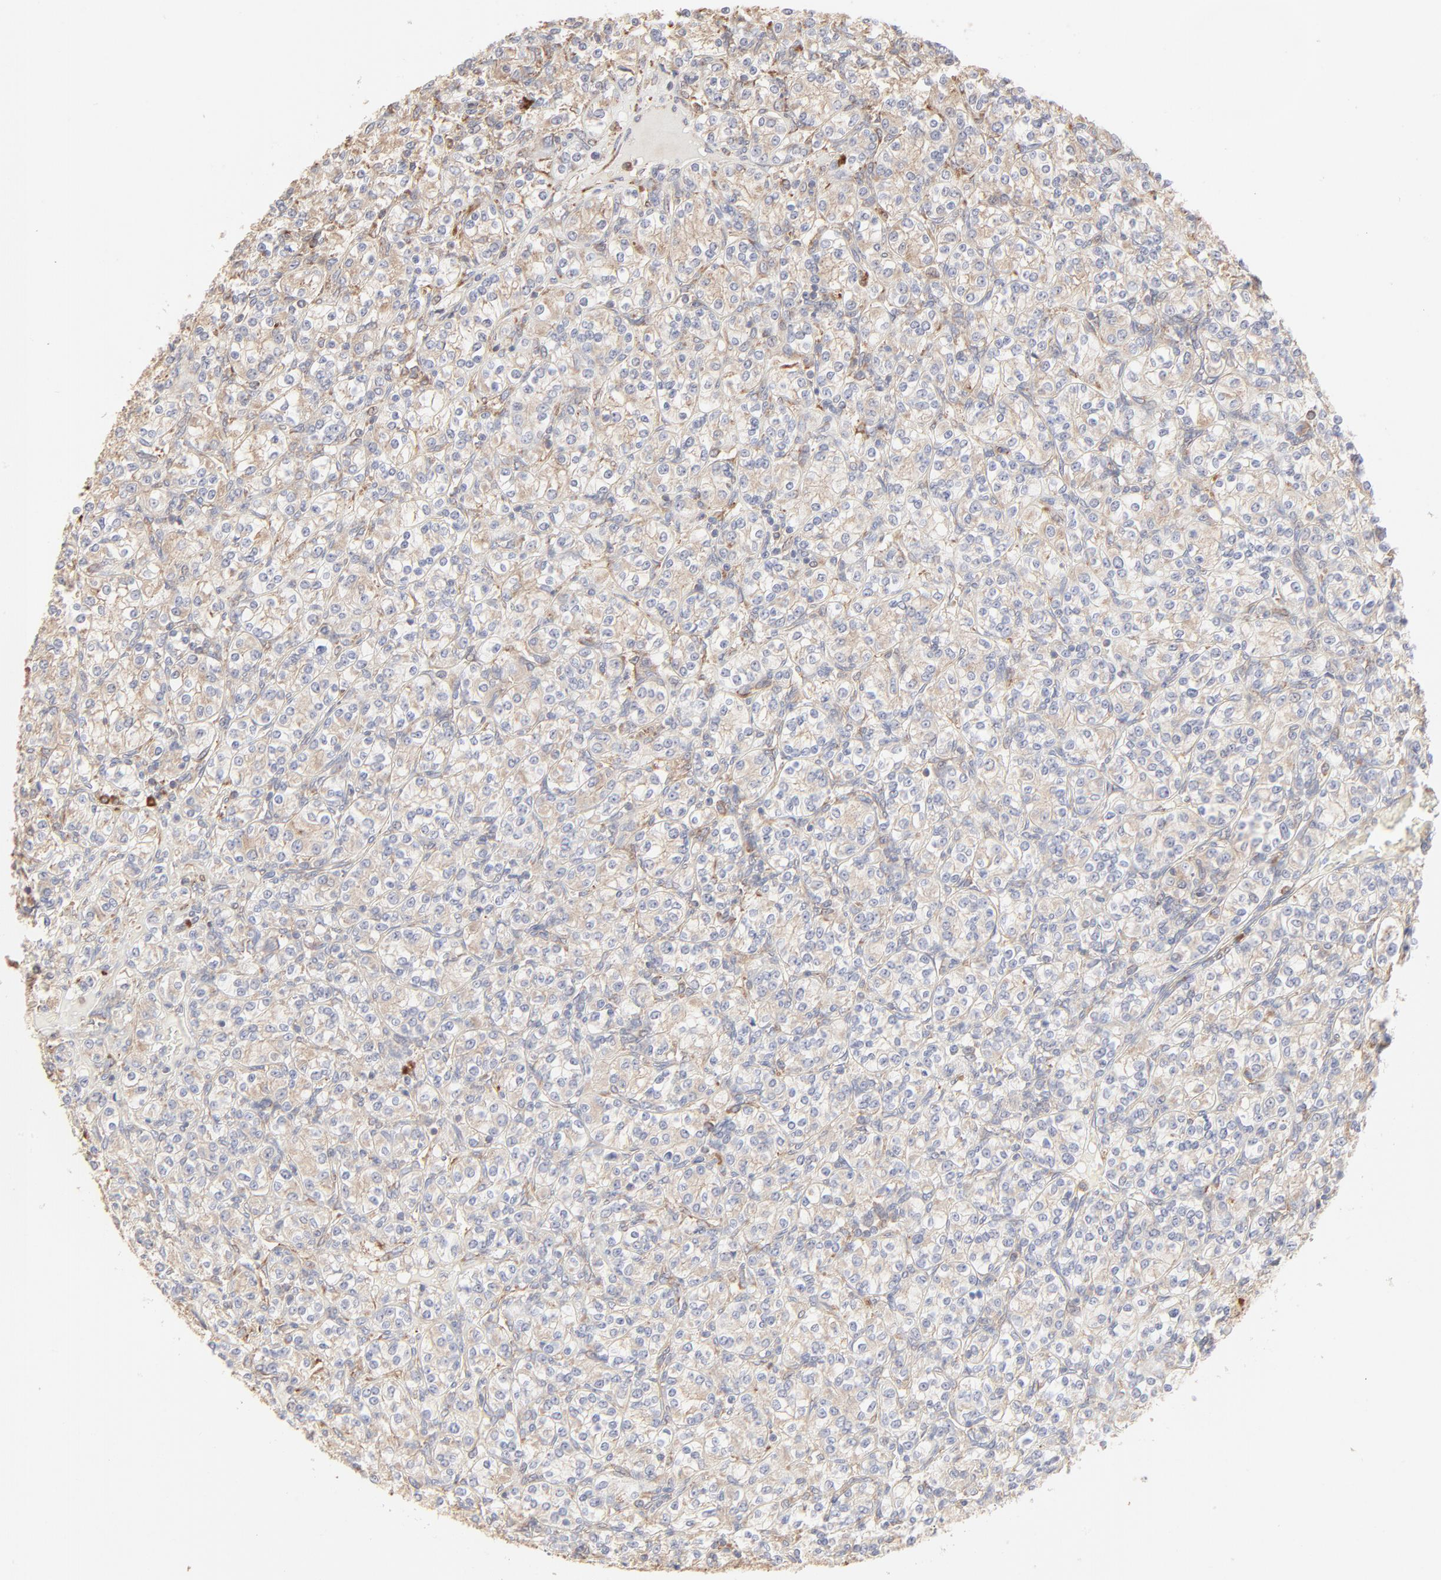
{"staining": {"intensity": "weak", "quantity": ">75%", "location": "cytoplasmic/membranous"}, "tissue": "renal cancer", "cell_type": "Tumor cells", "image_type": "cancer", "snomed": [{"axis": "morphology", "description": "Adenocarcinoma, NOS"}, {"axis": "topography", "description": "Kidney"}], "caption": "A high-resolution histopathology image shows IHC staining of adenocarcinoma (renal), which displays weak cytoplasmic/membranous staining in about >75% of tumor cells. Nuclei are stained in blue.", "gene": "RPS20", "patient": {"sex": "male", "age": 77}}